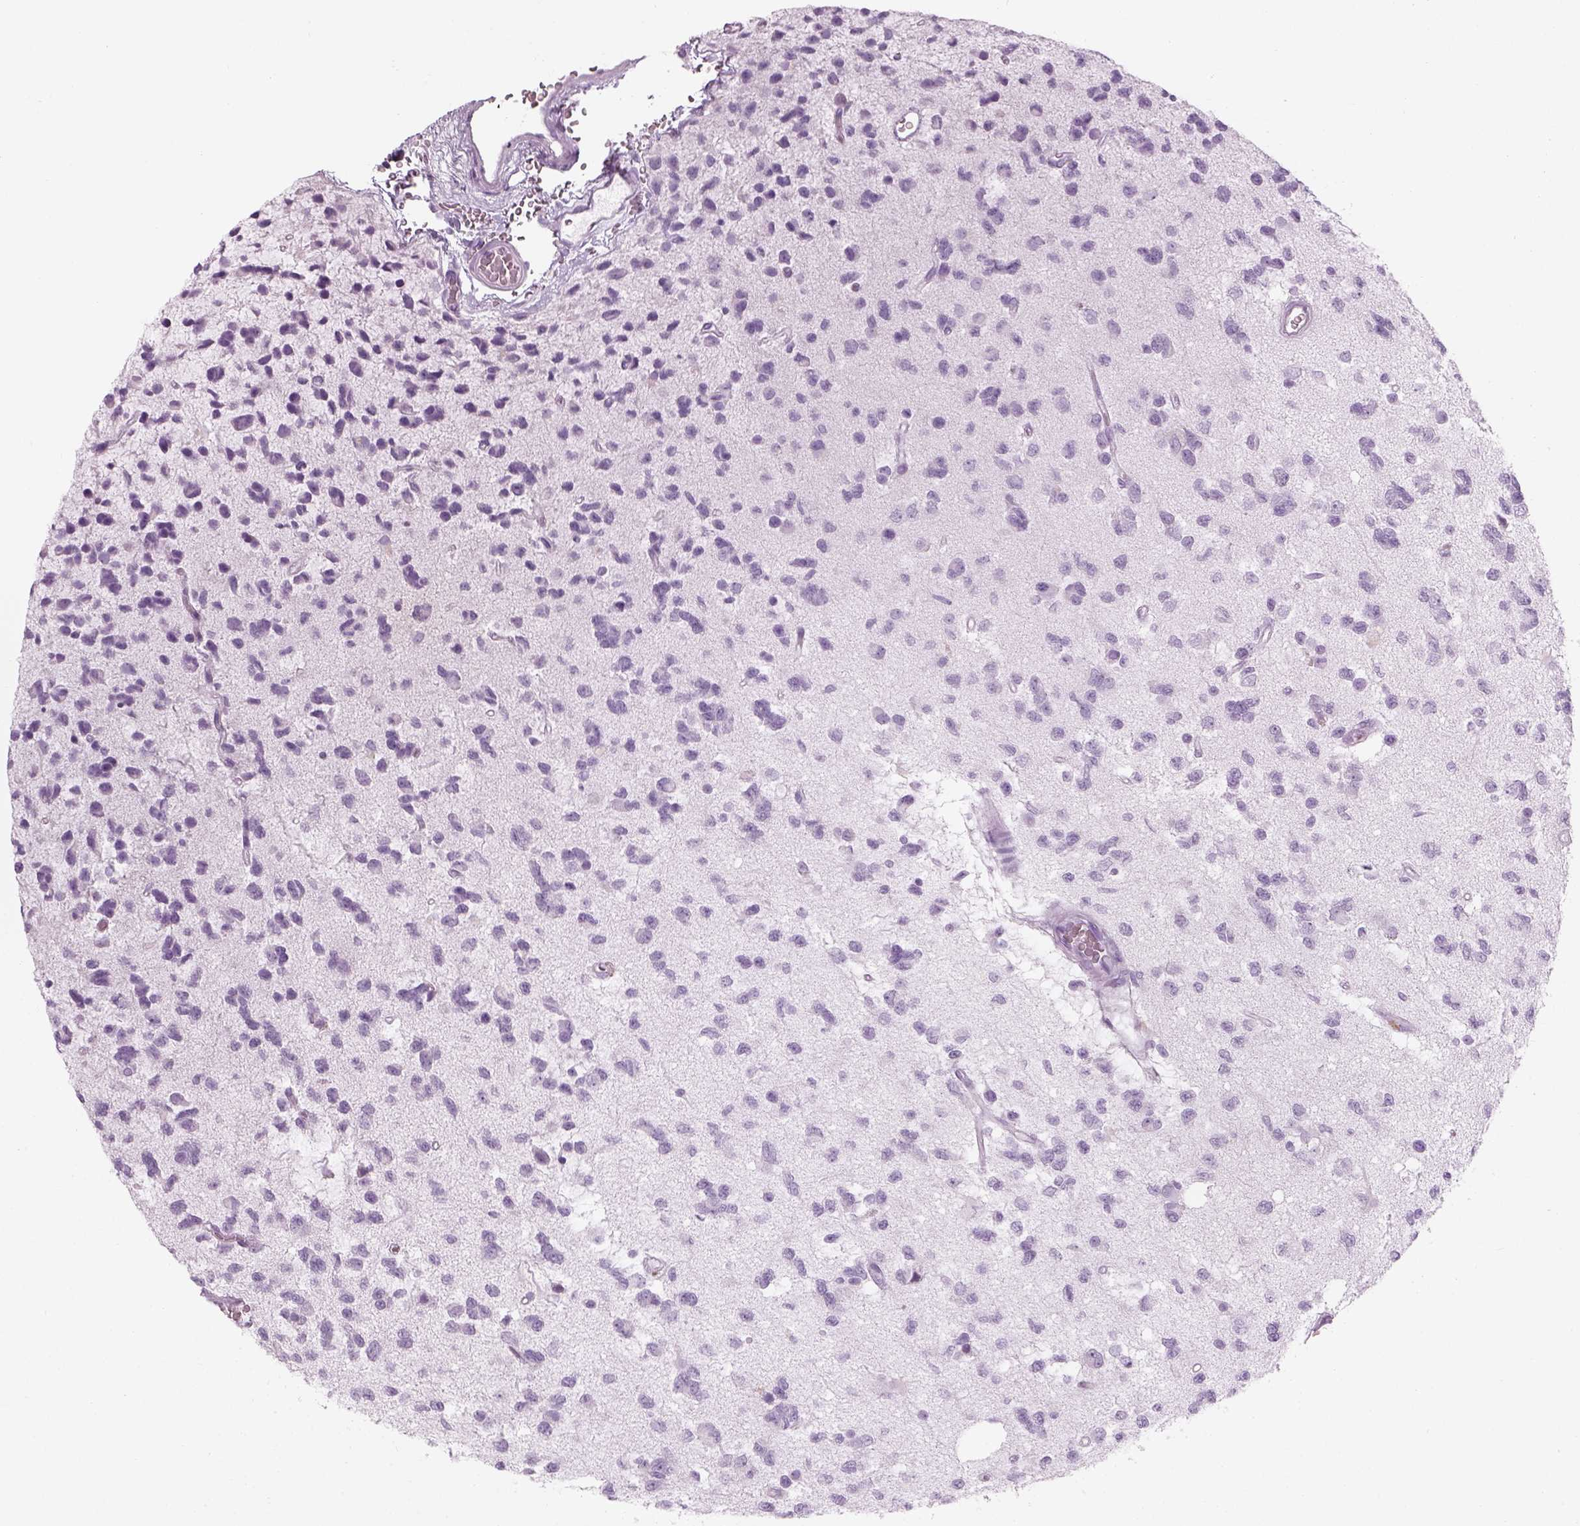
{"staining": {"intensity": "negative", "quantity": "none", "location": "none"}, "tissue": "glioma", "cell_type": "Tumor cells", "image_type": "cancer", "snomed": [{"axis": "morphology", "description": "Glioma, malignant, Low grade"}, {"axis": "topography", "description": "Brain"}], "caption": "Tumor cells are negative for brown protein staining in glioma.", "gene": "SAG", "patient": {"sex": "female", "age": 45}}